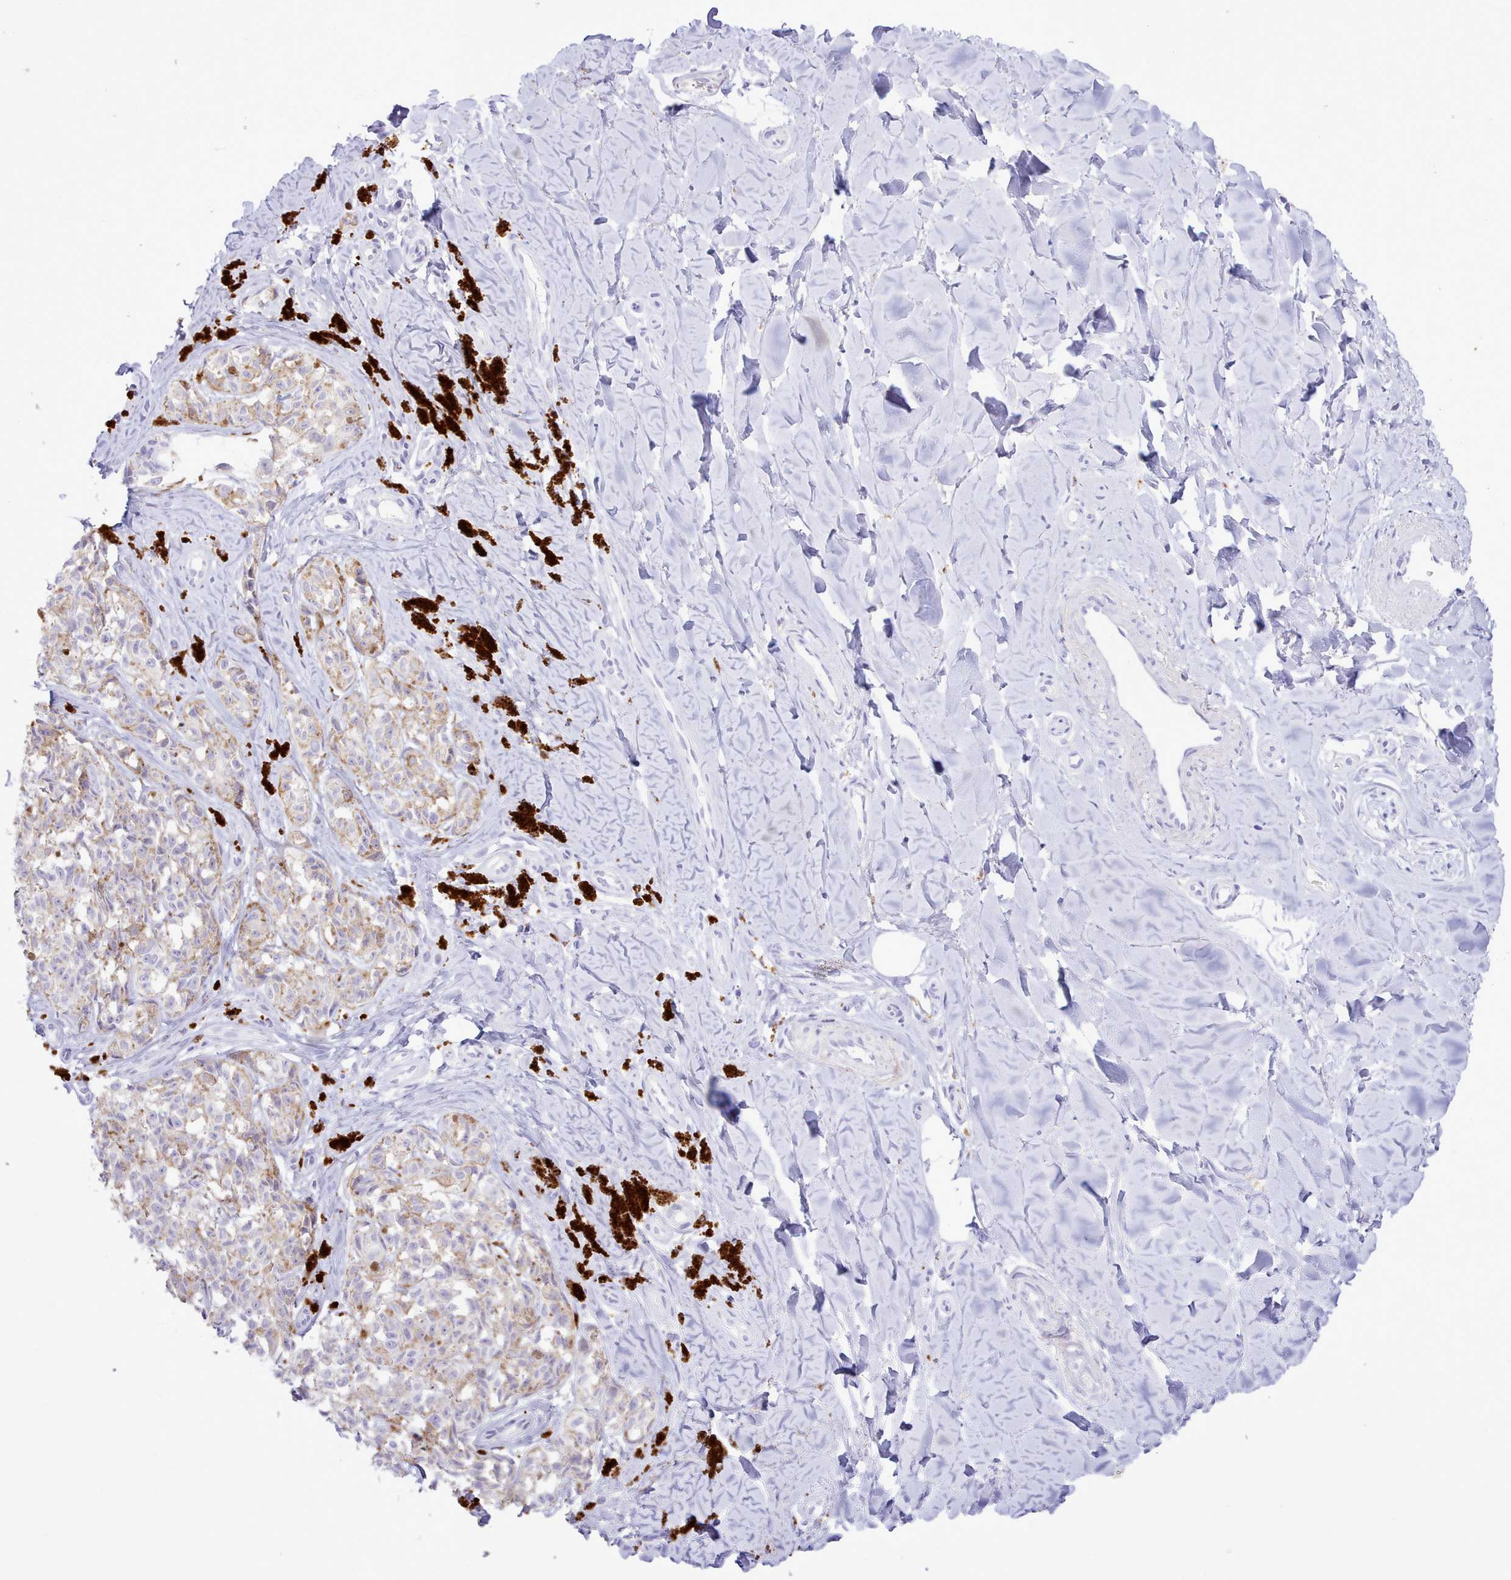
{"staining": {"intensity": "weak", "quantity": "<25%", "location": "cytoplasmic/membranous"}, "tissue": "melanoma", "cell_type": "Tumor cells", "image_type": "cancer", "snomed": [{"axis": "morphology", "description": "Malignant melanoma, NOS"}, {"axis": "topography", "description": "Skin"}], "caption": "The micrograph demonstrates no staining of tumor cells in melanoma. Brightfield microscopy of immunohistochemistry stained with DAB (brown) and hematoxylin (blue), captured at high magnification.", "gene": "SRD5A1", "patient": {"sex": "female", "age": 65}}